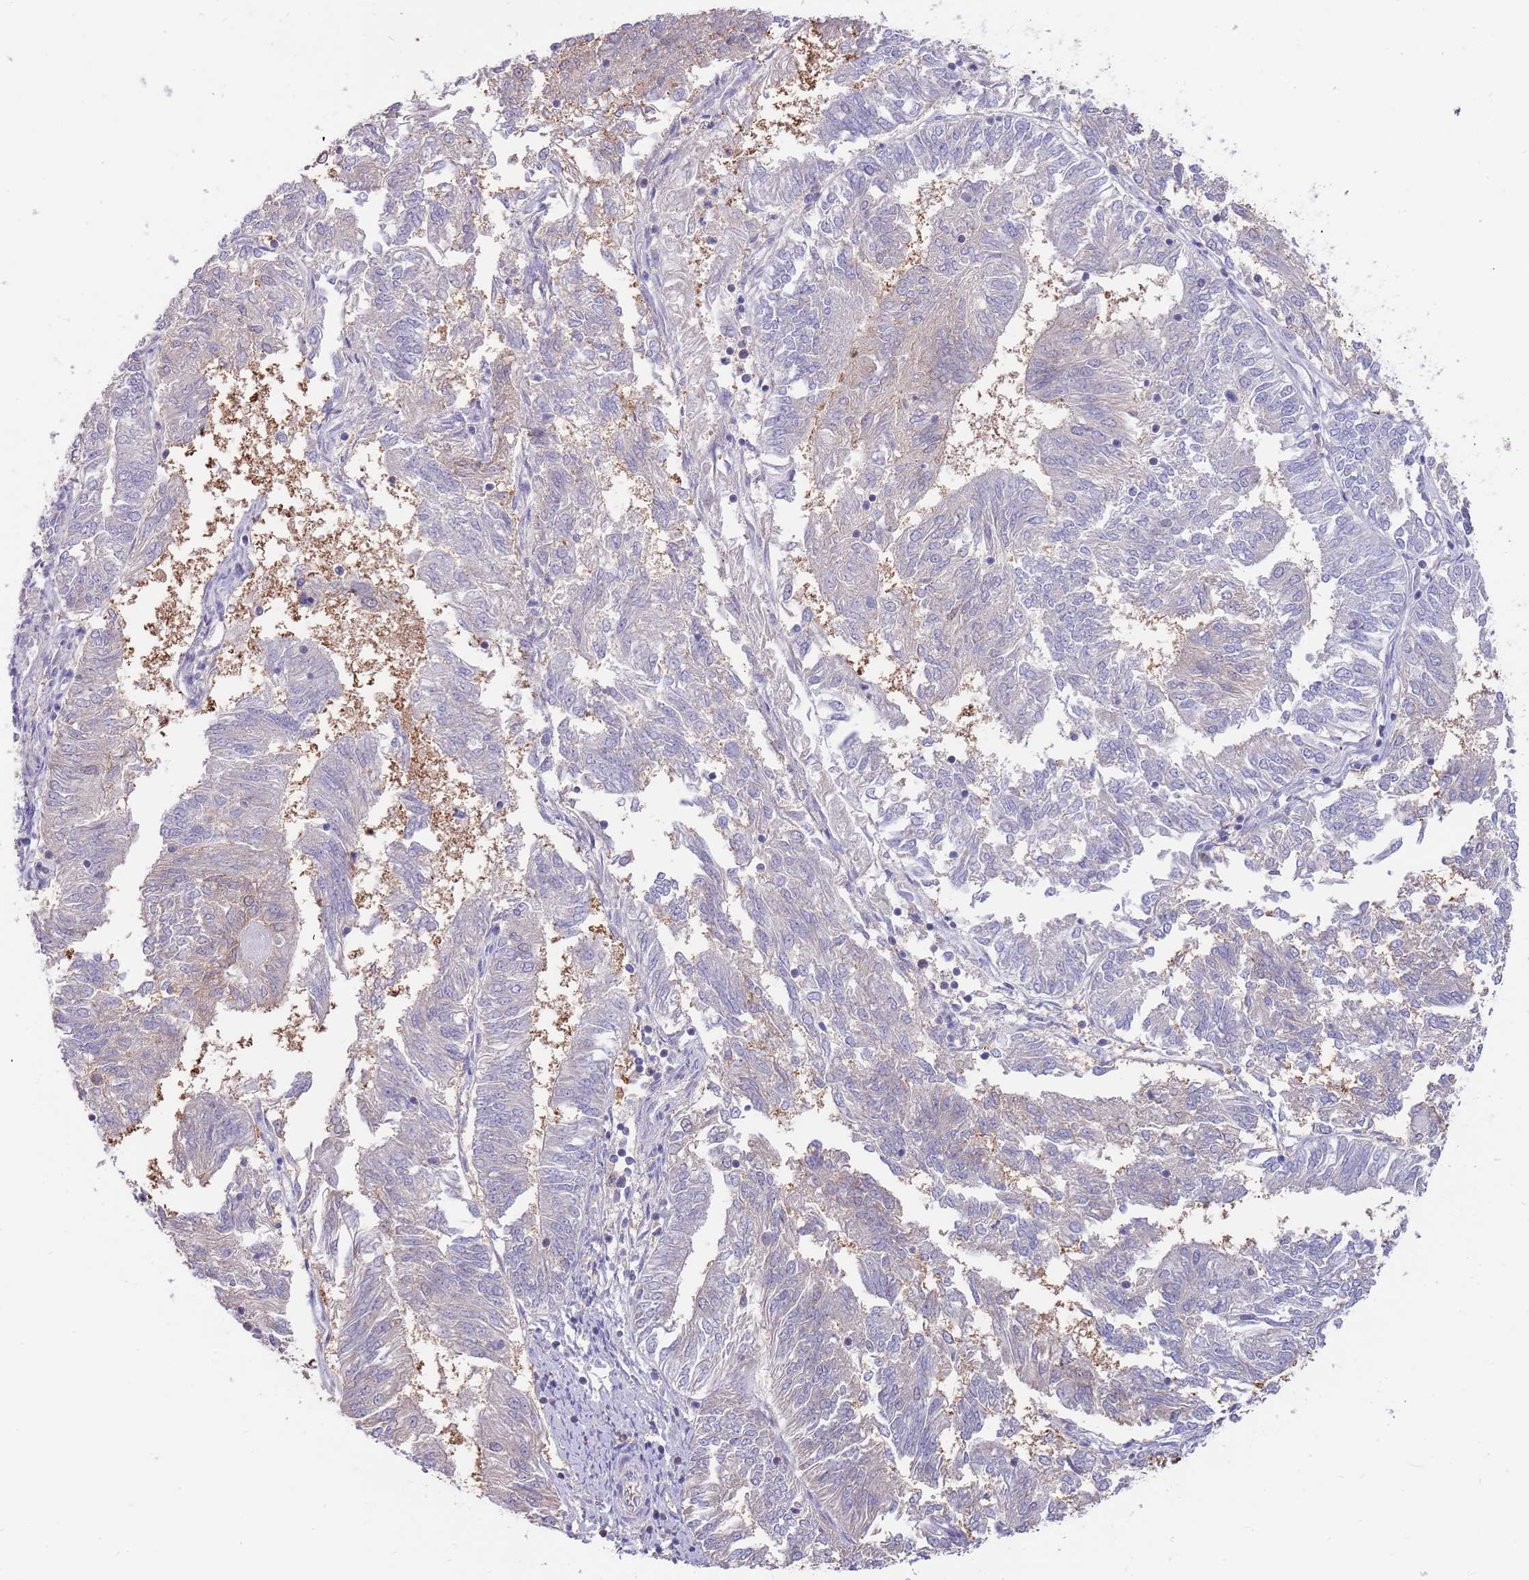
{"staining": {"intensity": "negative", "quantity": "none", "location": "none"}, "tissue": "endometrial cancer", "cell_type": "Tumor cells", "image_type": "cancer", "snomed": [{"axis": "morphology", "description": "Adenocarcinoma, NOS"}, {"axis": "topography", "description": "Endometrium"}], "caption": "This histopathology image is of endometrial cancer (adenocarcinoma) stained with immunohistochemistry (IHC) to label a protein in brown with the nuclei are counter-stained blue. There is no positivity in tumor cells. (Stains: DAB IHC with hematoxylin counter stain, Microscopy: brightfield microscopy at high magnification).", "gene": "AP5S1", "patient": {"sex": "female", "age": 58}}